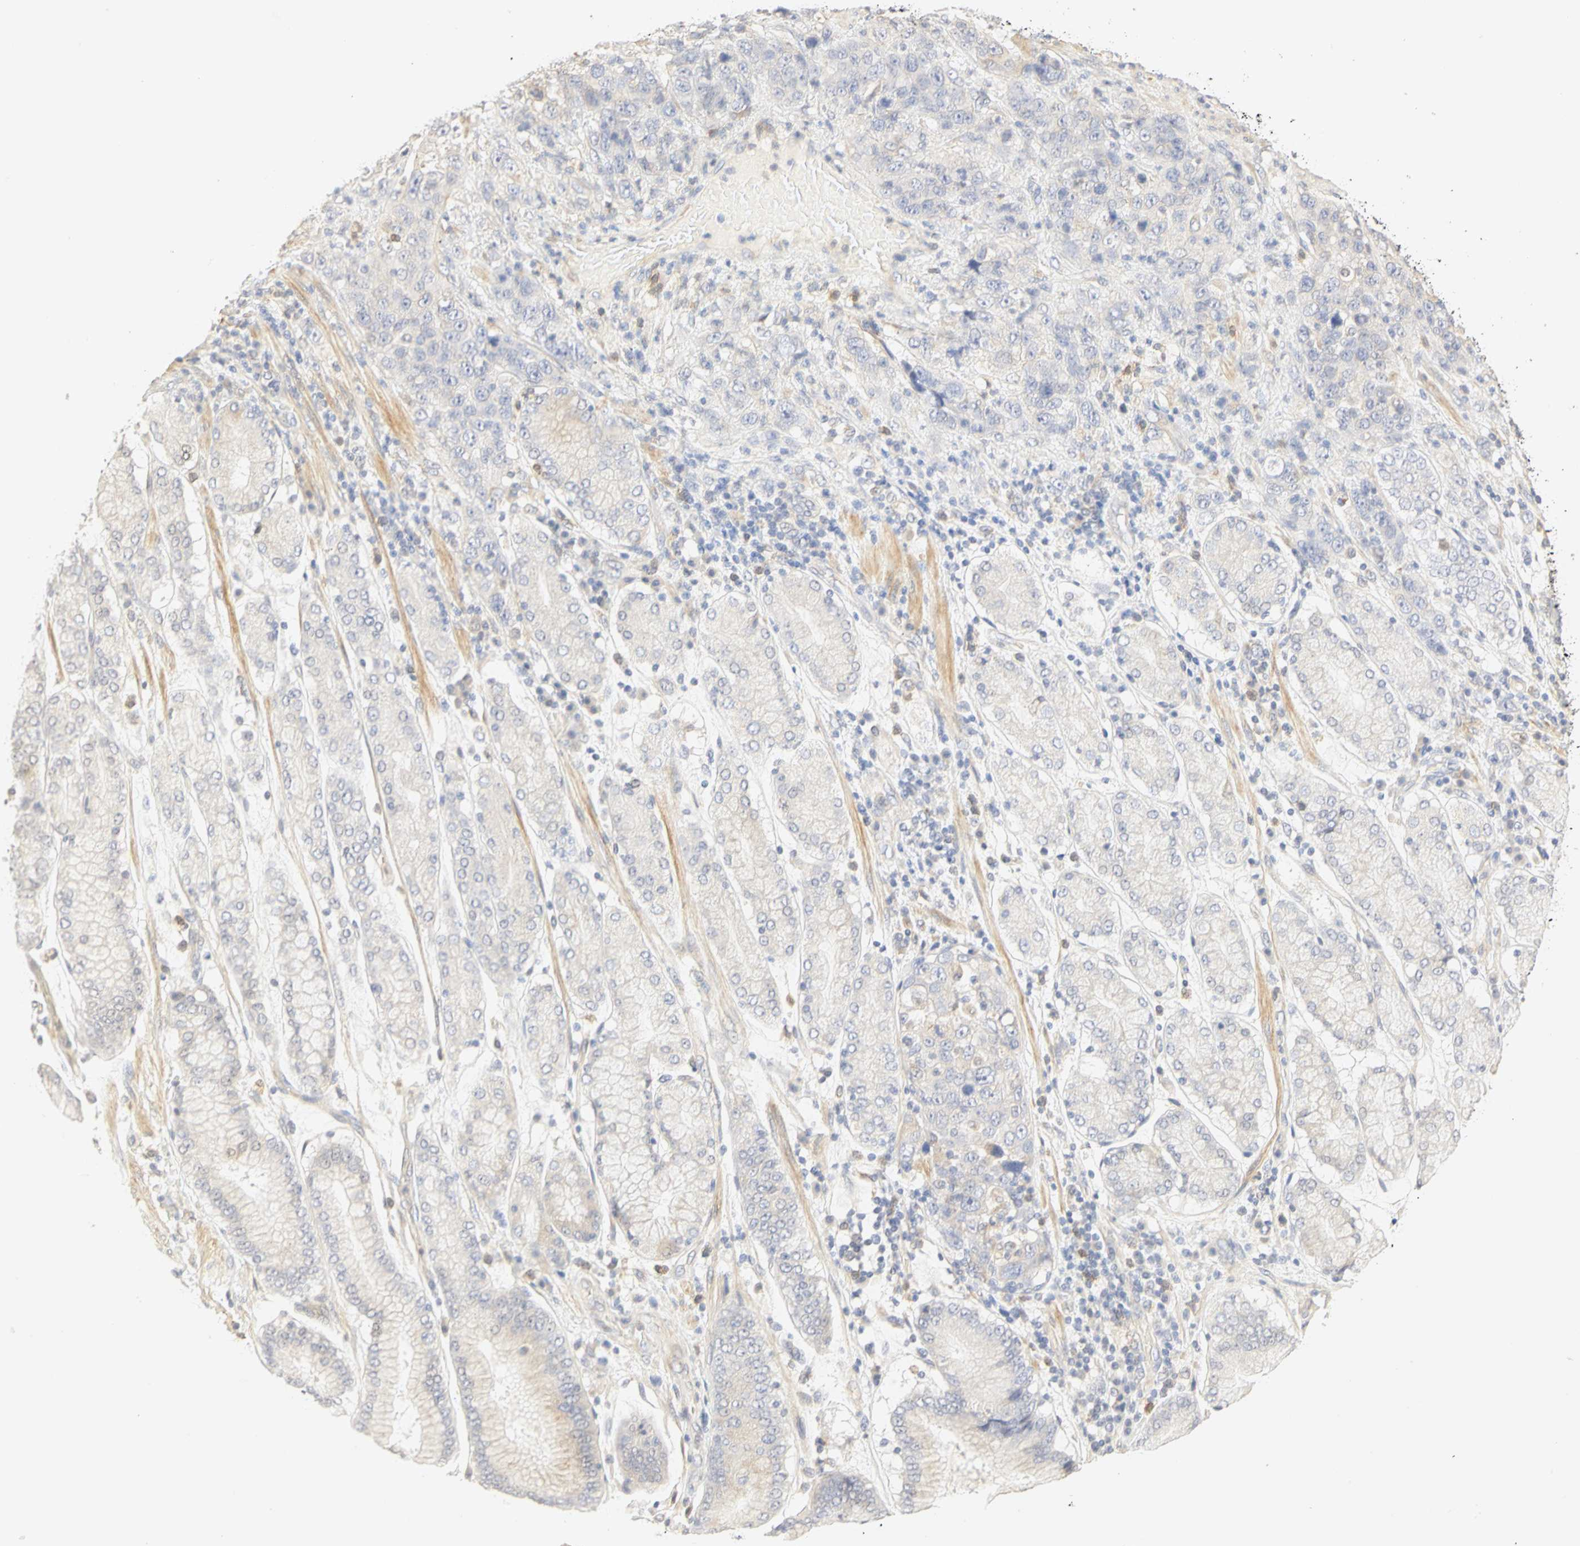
{"staining": {"intensity": "weak", "quantity": ">75%", "location": "cytoplasmic/membranous"}, "tissue": "stomach cancer", "cell_type": "Tumor cells", "image_type": "cancer", "snomed": [{"axis": "morphology", "description": "Normal tissue, NOS"}, {"axis": "morphology", "description": "Adenocarcinoma, NOS"}, {"axis": "topography", "description": "Stomach"}], "caption": "The image shows a brown stain indicating the presence of a protein in the cytoplasmic/membranous of tumor cells in adenocarcinoma (stomach).", "gene": "GNRH2", "patient": {"sex": "male", "age": 48}}